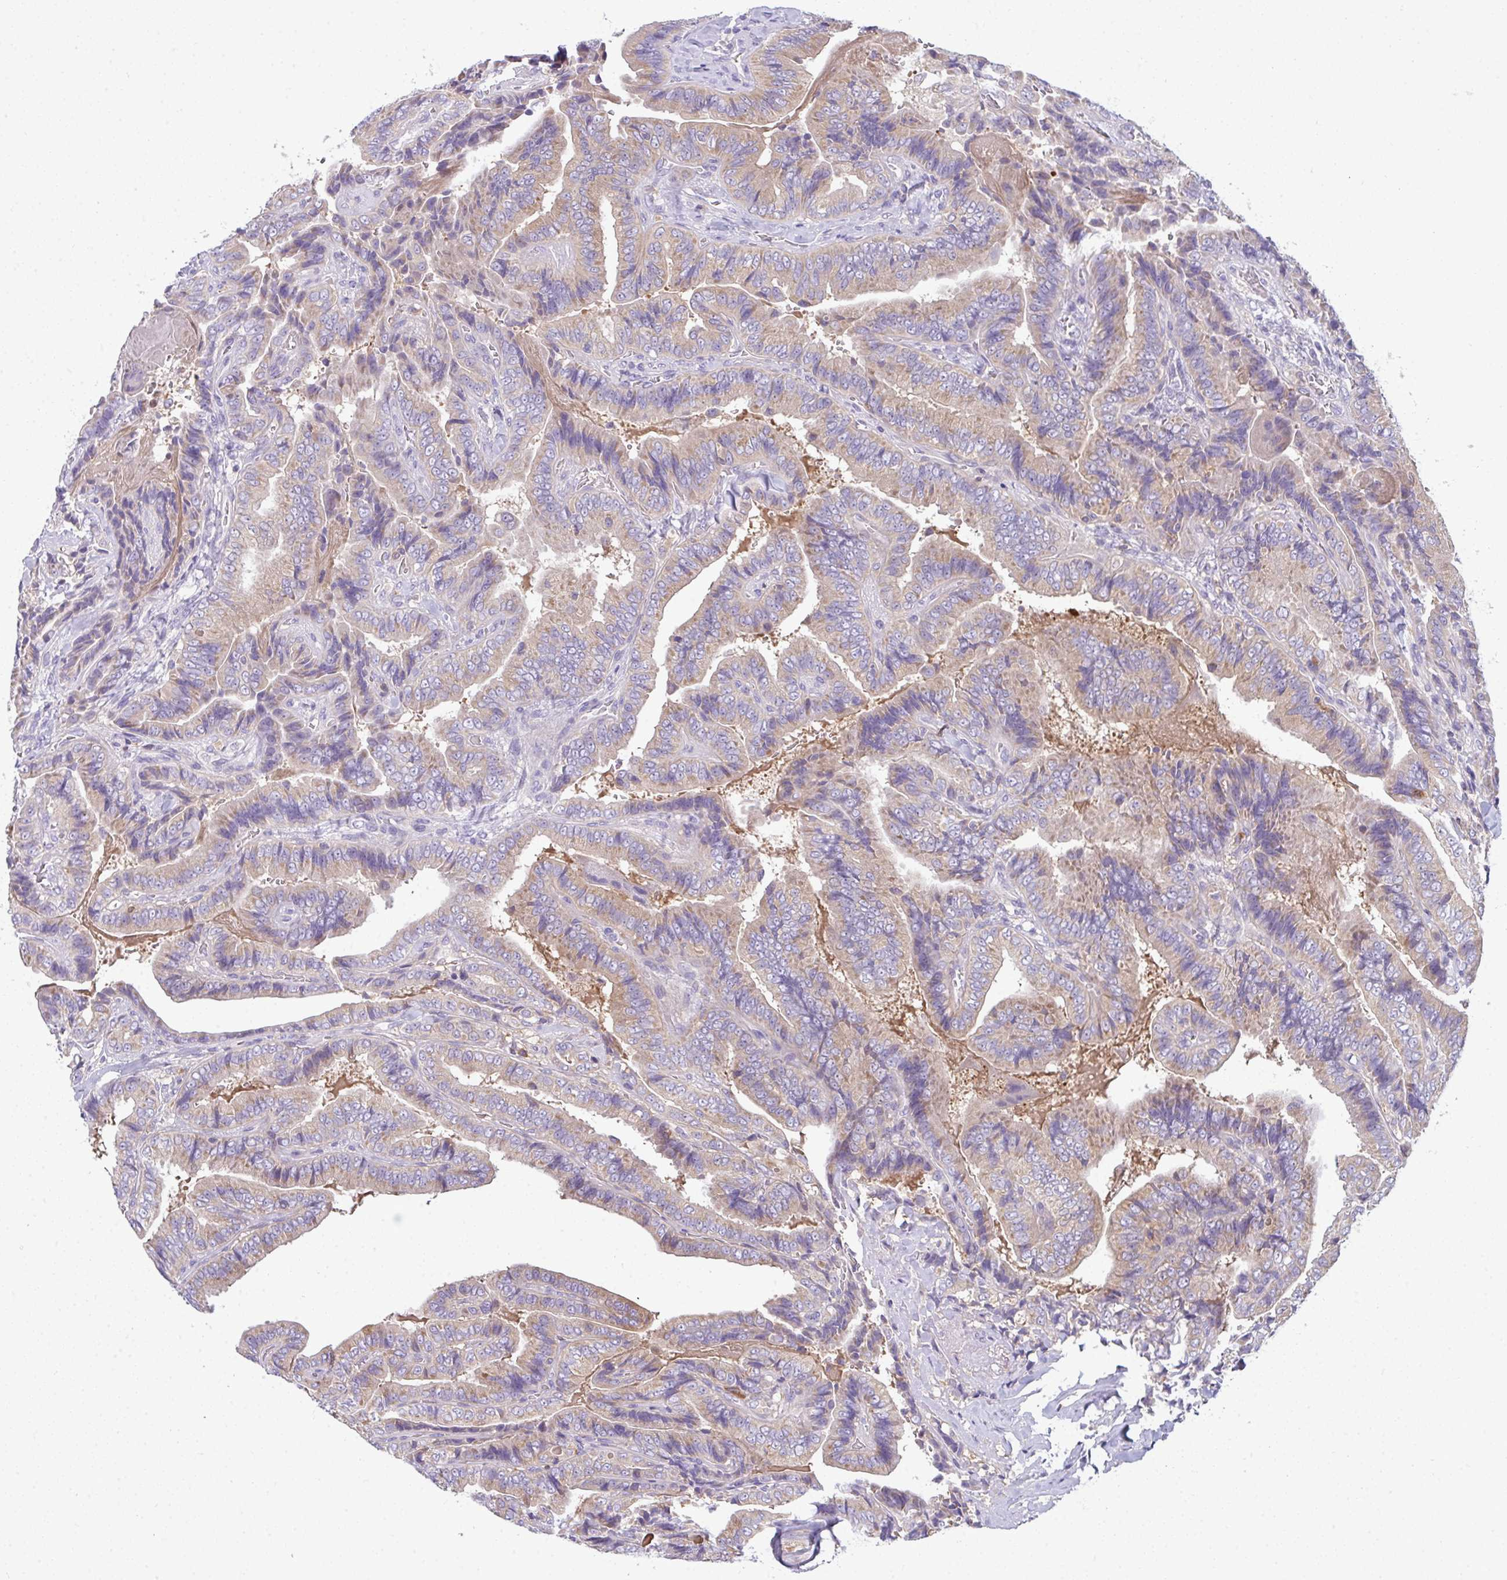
{"staining": {"intensity": "weak", "quantity": "25%-75%", "location": "cytoplasmic/membranous"}, "tissue": "thyroid cancer", "cell_type": "Tumor cells", "image_type": "cancer", "snomed": [{"axis": "morphology", "description": "Papillary adenocarcinoma, NOS"}, {"axis": "topography", "description": "Thyroid gland"}], "caption": "An immunohistochemistry (IHC) micrograph of neoplastic tissue is shown. Protein staining in brown labels weak cytoplasmic/membranous positivity in thyroid cancer (papillary adenocarcinoma) within tumor cells.", "gene": "SLC30A6", "patient": {"sex": "male", "age": 61}}